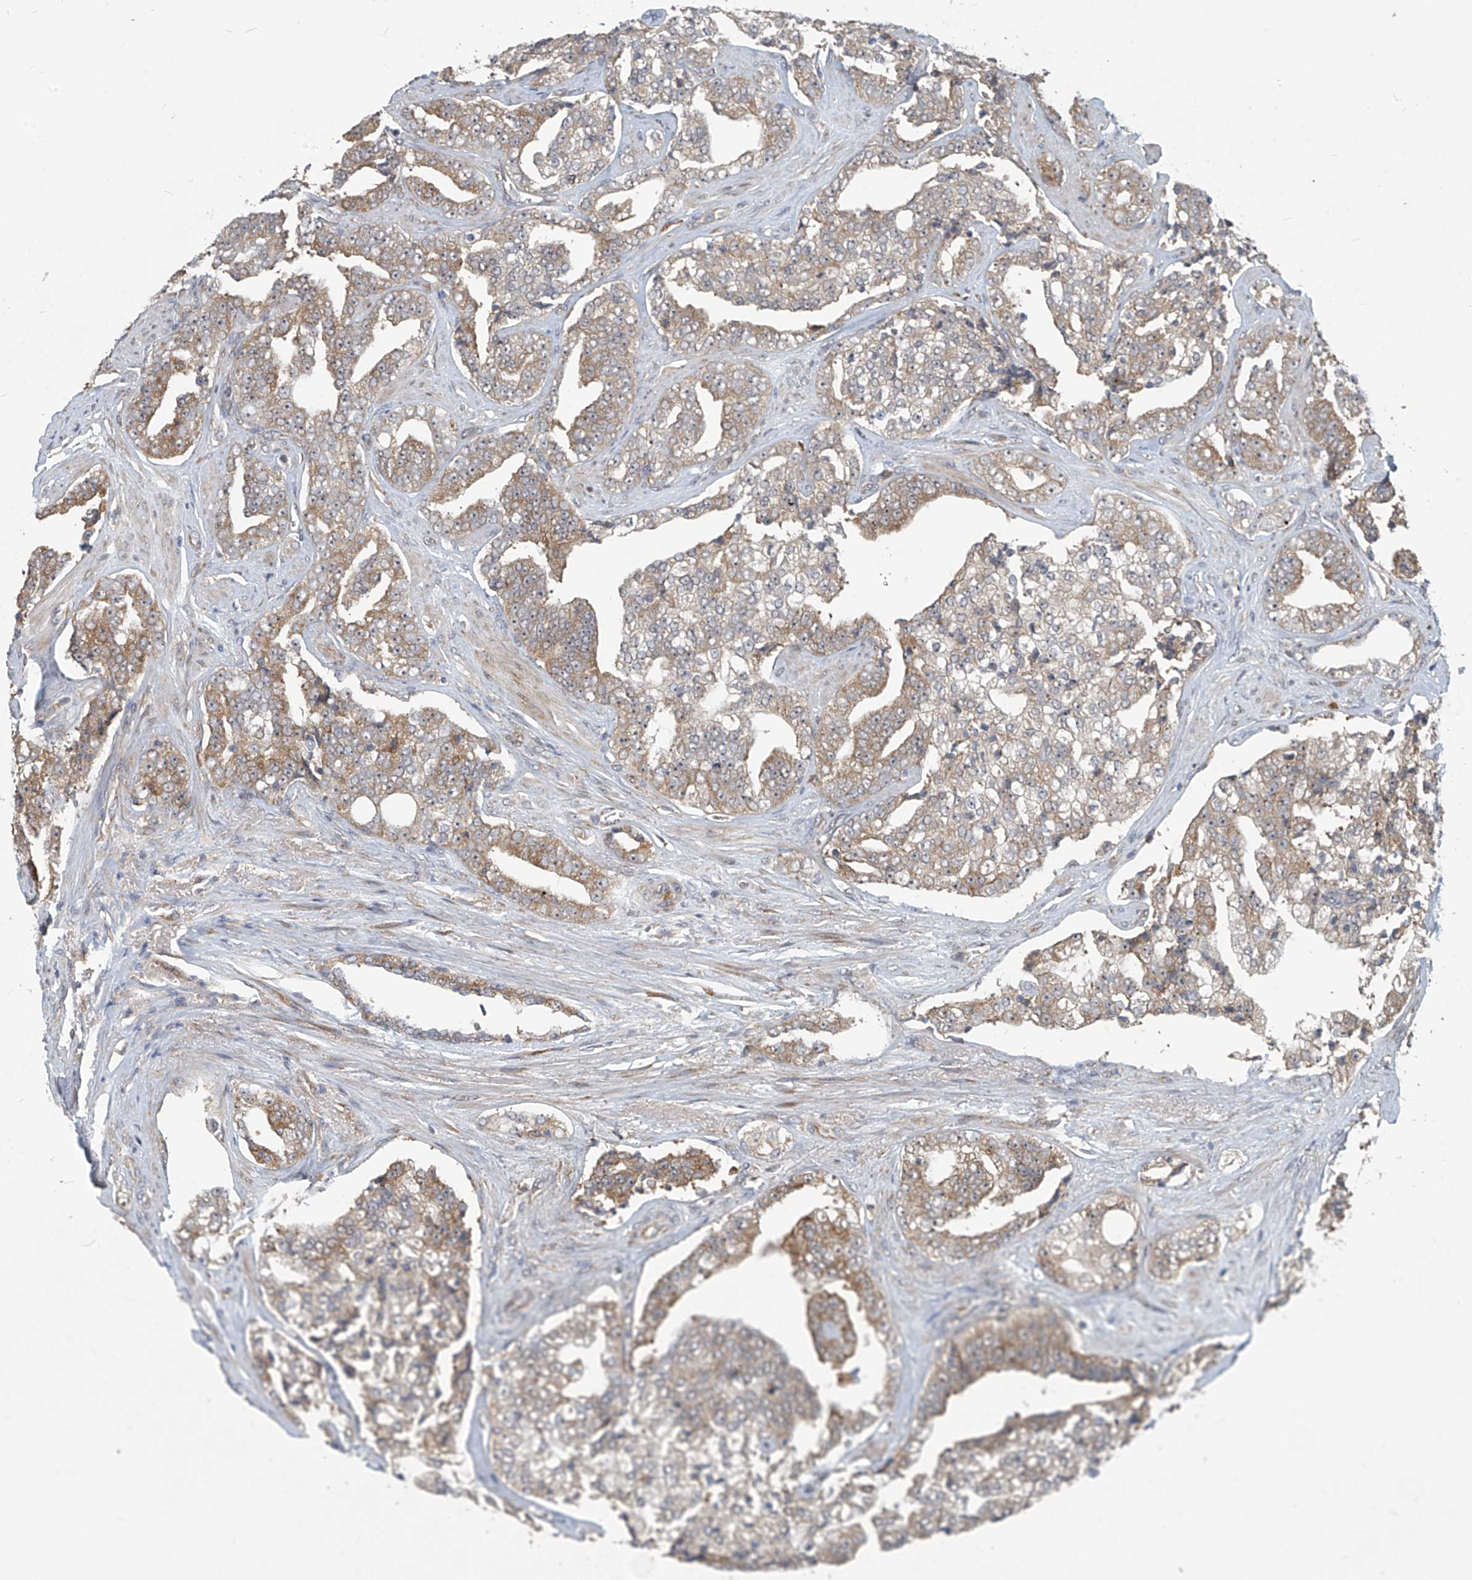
{"staining": {"intensity": "moderate", "quantity": ">75%", "location": "cytoplasmic/membranous"}, "tissue": "prostate cancer", "cell_type": "Tumor cells", "image_type": "cancer", "snomed": [{"axis": "morphology", "description": "Adenocarcinoma, High grade"}, {"axis": "topography", "description": "Prostate"}], "caption": "The photomicrograph displays staining of prostate high-grade adenocarcinoma, revealing moderate cytoplasmic/membranous protein staining (brown color) within tumor cells. (DAB = brown stain, brightfield microscopy at high magnification).", "gene": "KATNIP", "patient": {"sex": "male", "age": 71}}